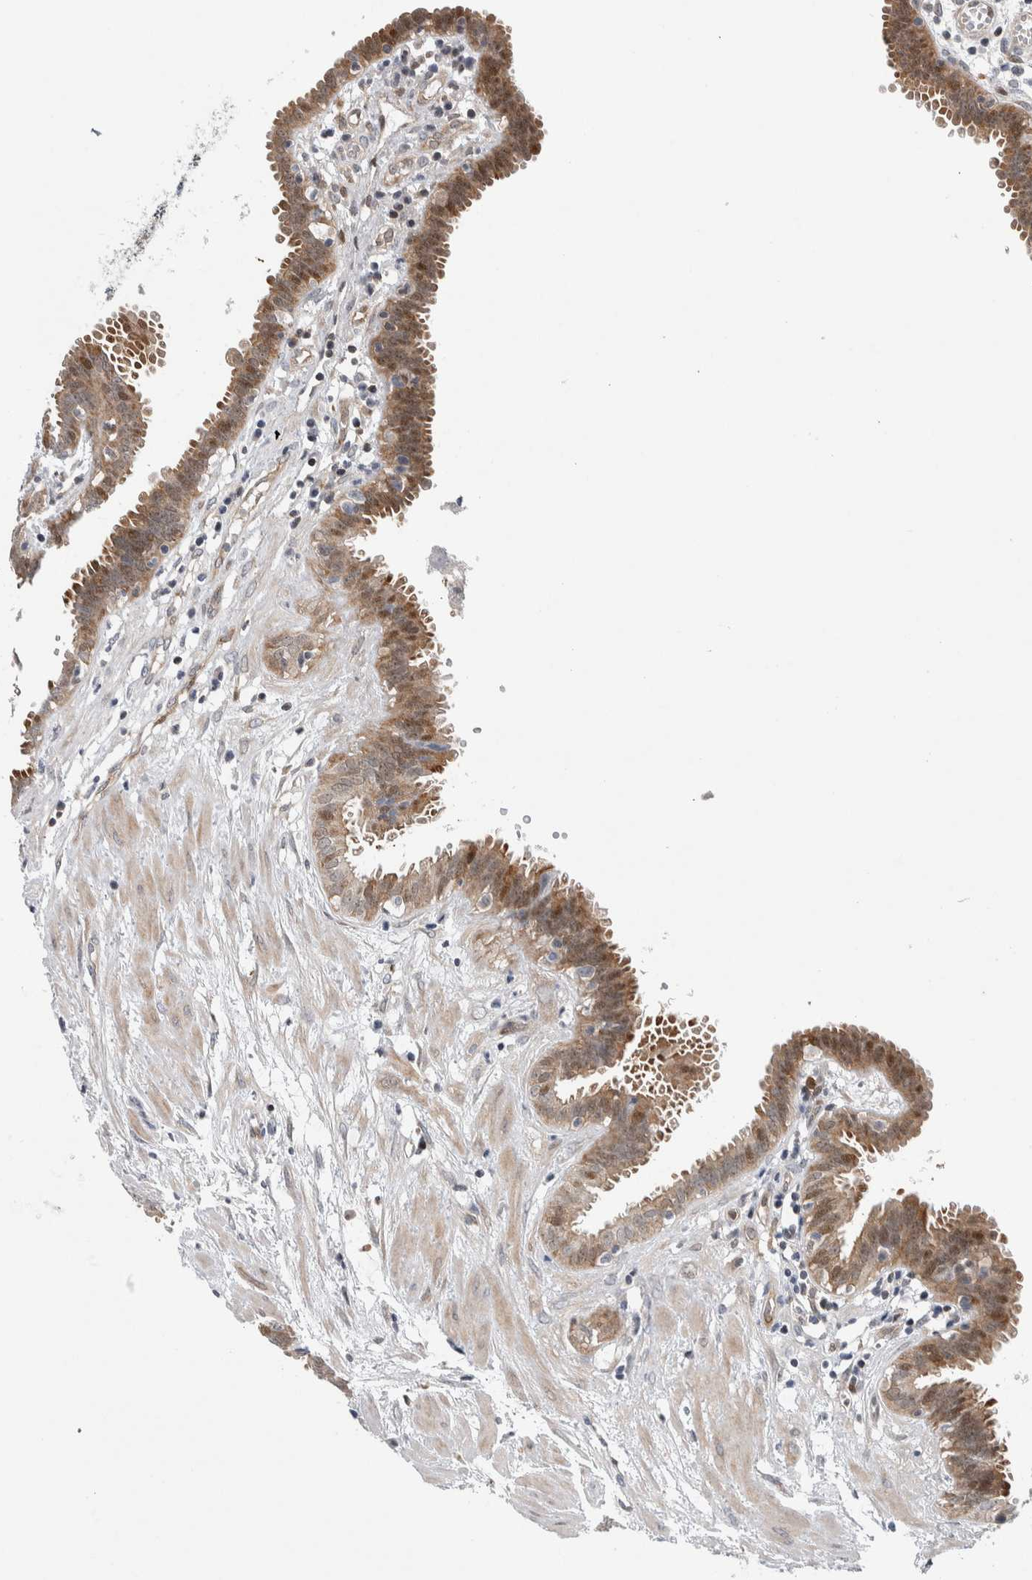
{"staining": {"intensity": "moderate", "quantity": "25%-75%", "location": "cytoplasmic/membranous,nuclear"}, "tissue": "fallopian tube", "cell_type": "Glandular cells", "image_type": "normal", "snomed": [{"axis": "morphology", "description": "Normal tissue, NOS"}, {"axis": "topography", "description": "Fallopian tube"}, {"axis": "topography", "description": "Placenta"}], "caption": "Fallopian tube stained for a protein shows moderate cytoplasmic/membranous,nuclear positivity in glandular cells. The staining was performed using DAB, with brown indicating positive protein expression. Nuclei are stained blue with hematoxylin.", "gene": "PTPA", "patient": {"sex": "female", "age": 32}}